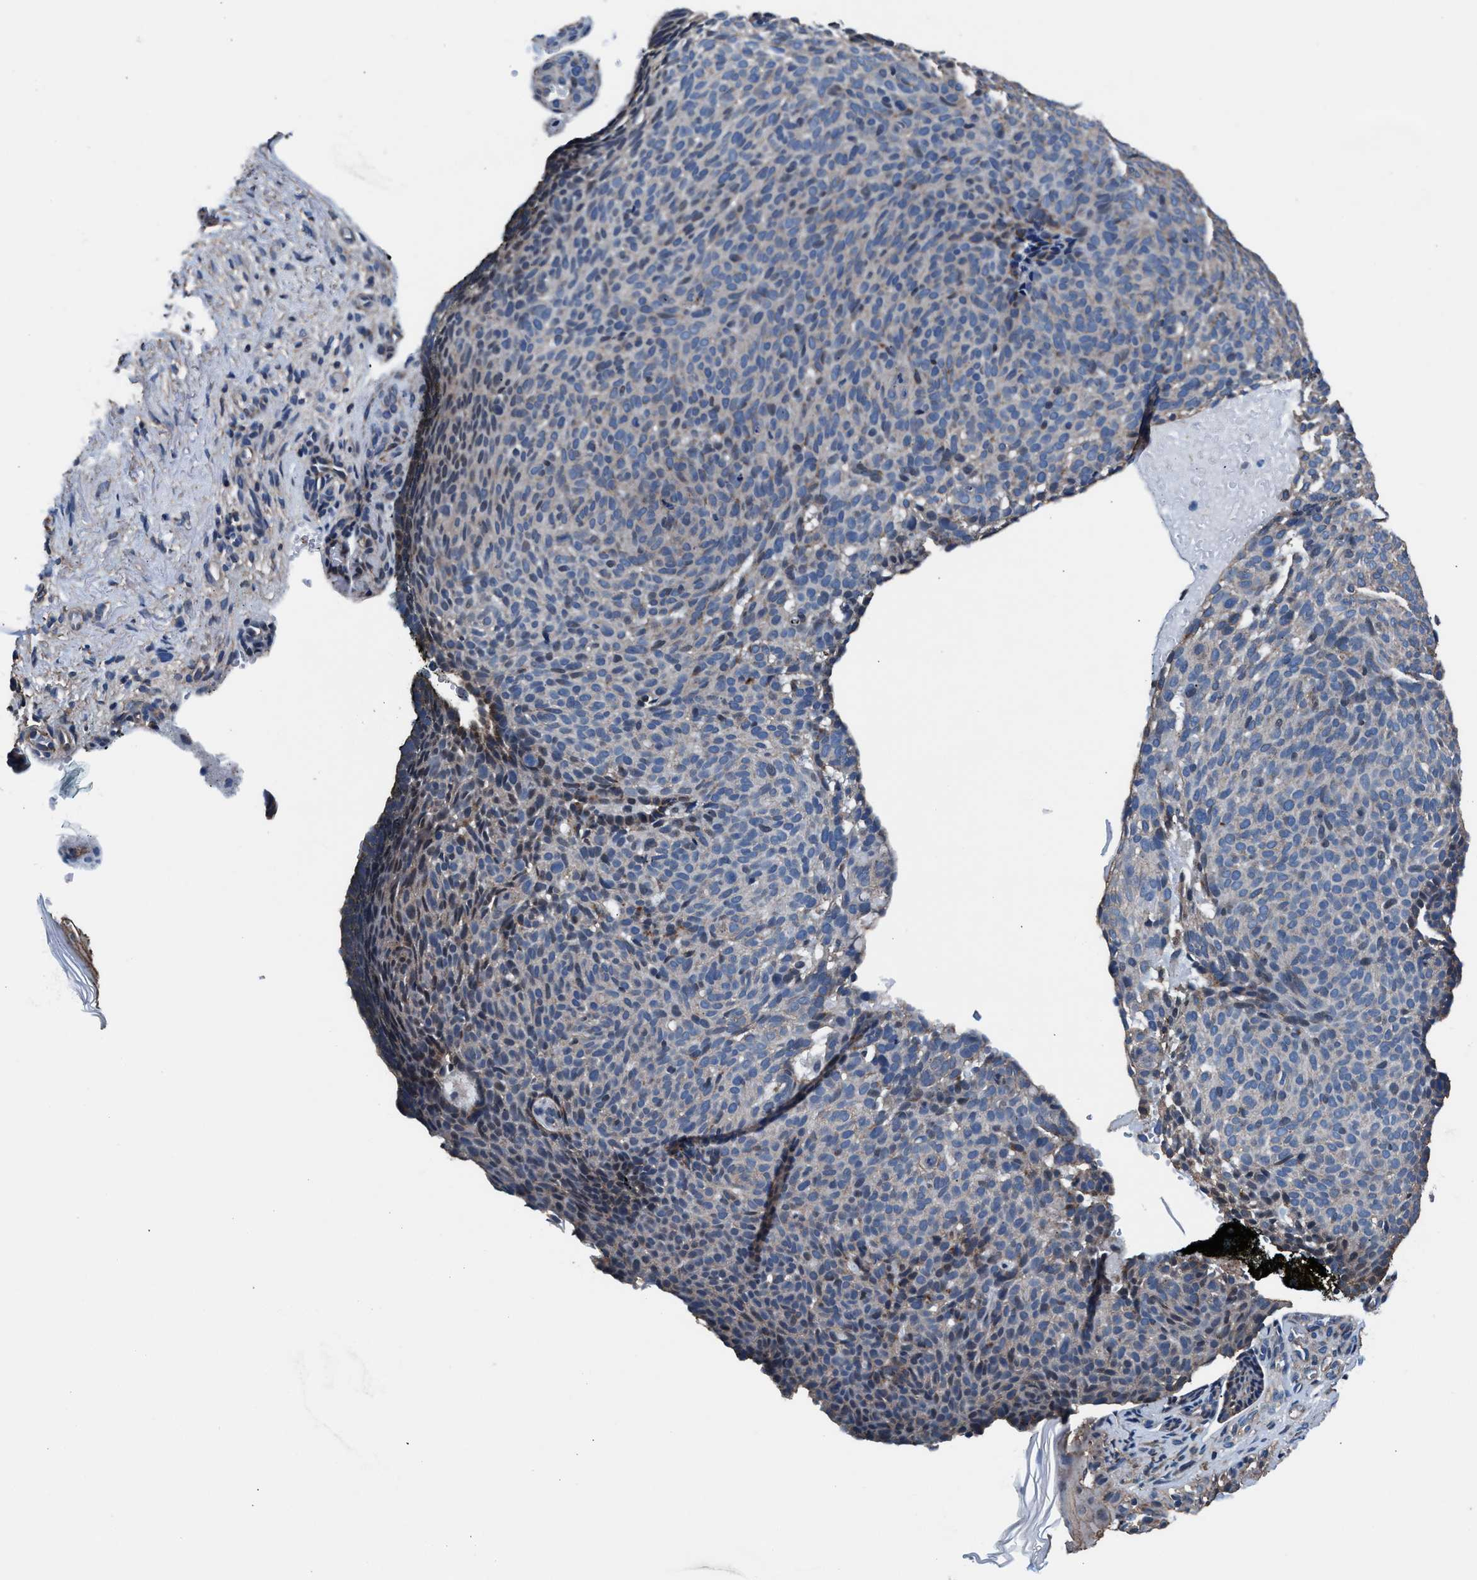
{"staining": {"intensity": "weak", "quantity": "<25%", "location": "cytoplasmic/membranous"}, "tissue": "skin cancer", "cell_type": "Tumor cells", "image_type": "cancer", "snomed": [{"axis": "morphology", "description": "Basal cell carcinoma"}, {"axis": "topography", "description": "Skin"}], "caption": "The image displays no significant expression in tumor cells of skin basal cell carcinoma.", "gene": "NKTR", "patient": {"sex": "male", "age": 61}}